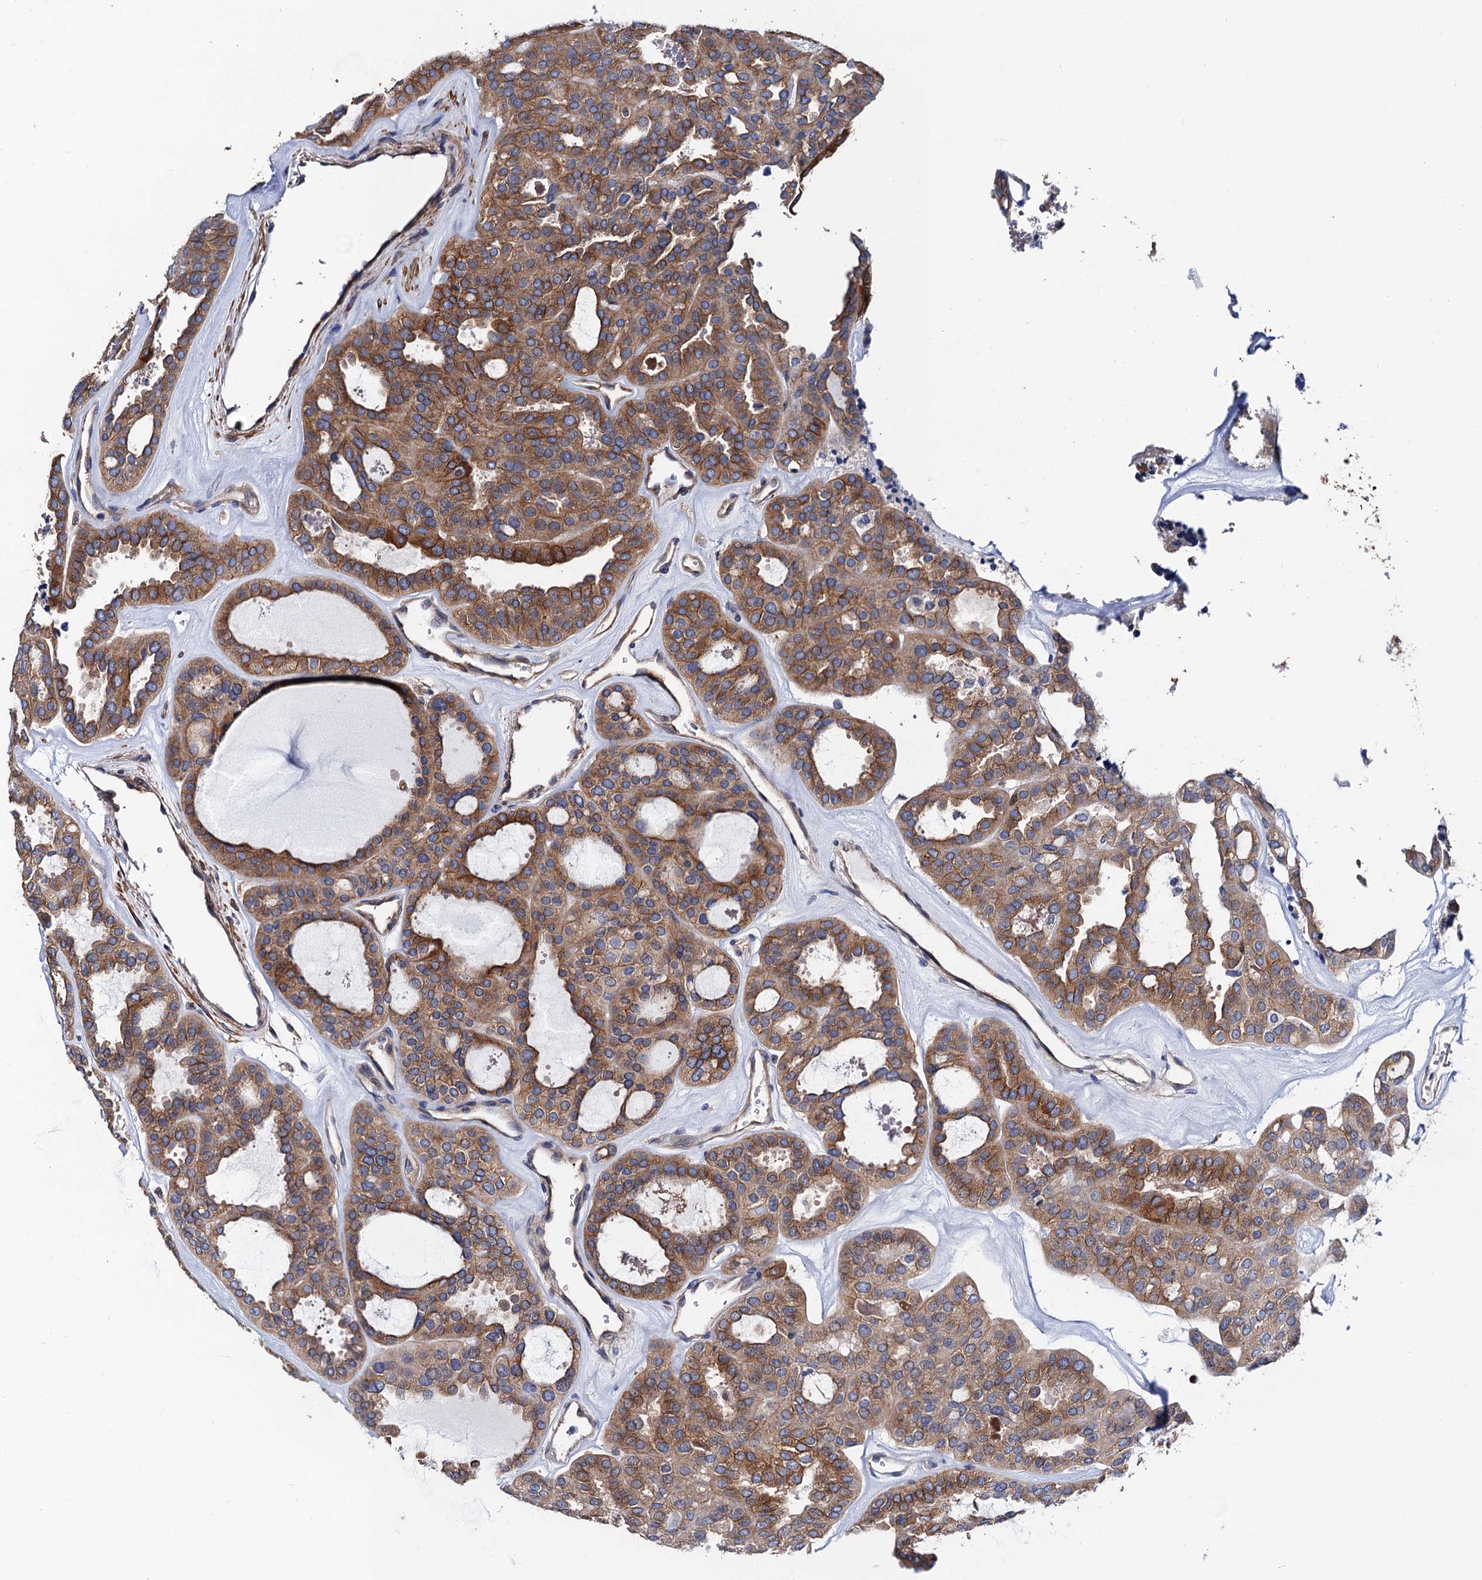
{"staining": {"intensity": "moderate", "quantity": ">75%", "location": "cytoplasmic/membranous"}, "tissue": "thyroid cancer", "cell_type": "Tumor cells", "image_type": "cancer", "snomed": [{"axis": "morphology", "description": "Follicular adenoma carcinoma, NOS"}, {"axis": "topography", "description": "Thyroid gland"}], "caption": "The immunohistochemical stain labels moderate cytoplasmic/membranous staining in tumor cells of follicular adenoma carcinoma (thyroid) tissue.", "gene": "ZDHHC18", "patient": {"sex": "male", "age": 75}}